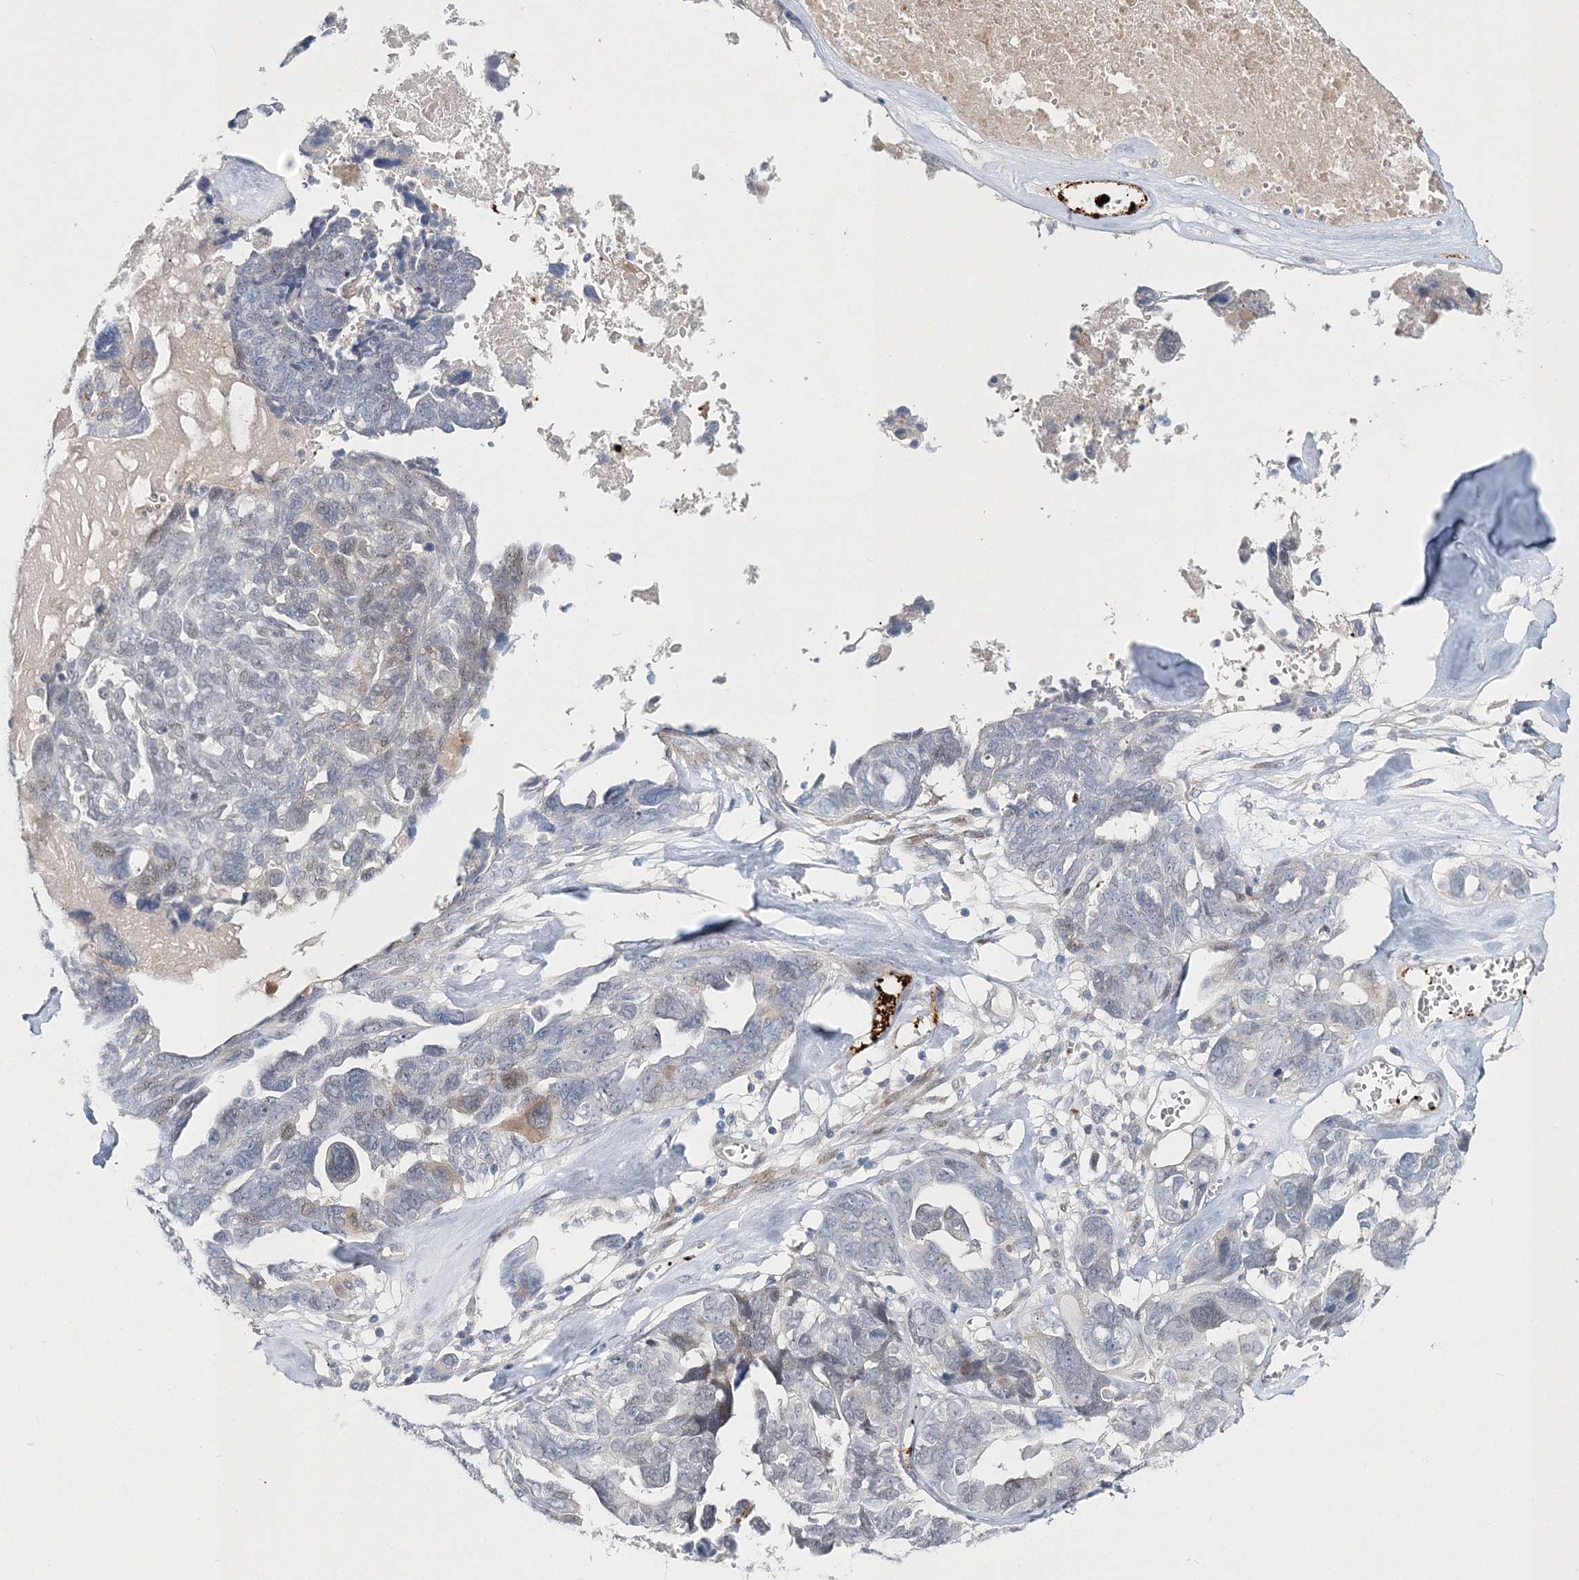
{"staining": {"intensity": "weak", "quantity": "<25%", "location": "nuclear"}, "tissue": "ovarian cancer", "cell_type": "Tumor cells", "image_type": "cancer", "snomed": [{"axis": "morphology", "description": "Cystadenocarcinoma, serous, NOS"}, {"axis": "topography", "description": "Ovary"}], "caption": "Serous cystadenocarcinoma (ovarian) stained for a protein using immunohistochemistry exhibits no staining tumor cells.", "gene": "MYOZ2", "patient": {"sex": "female", "age": 79}}